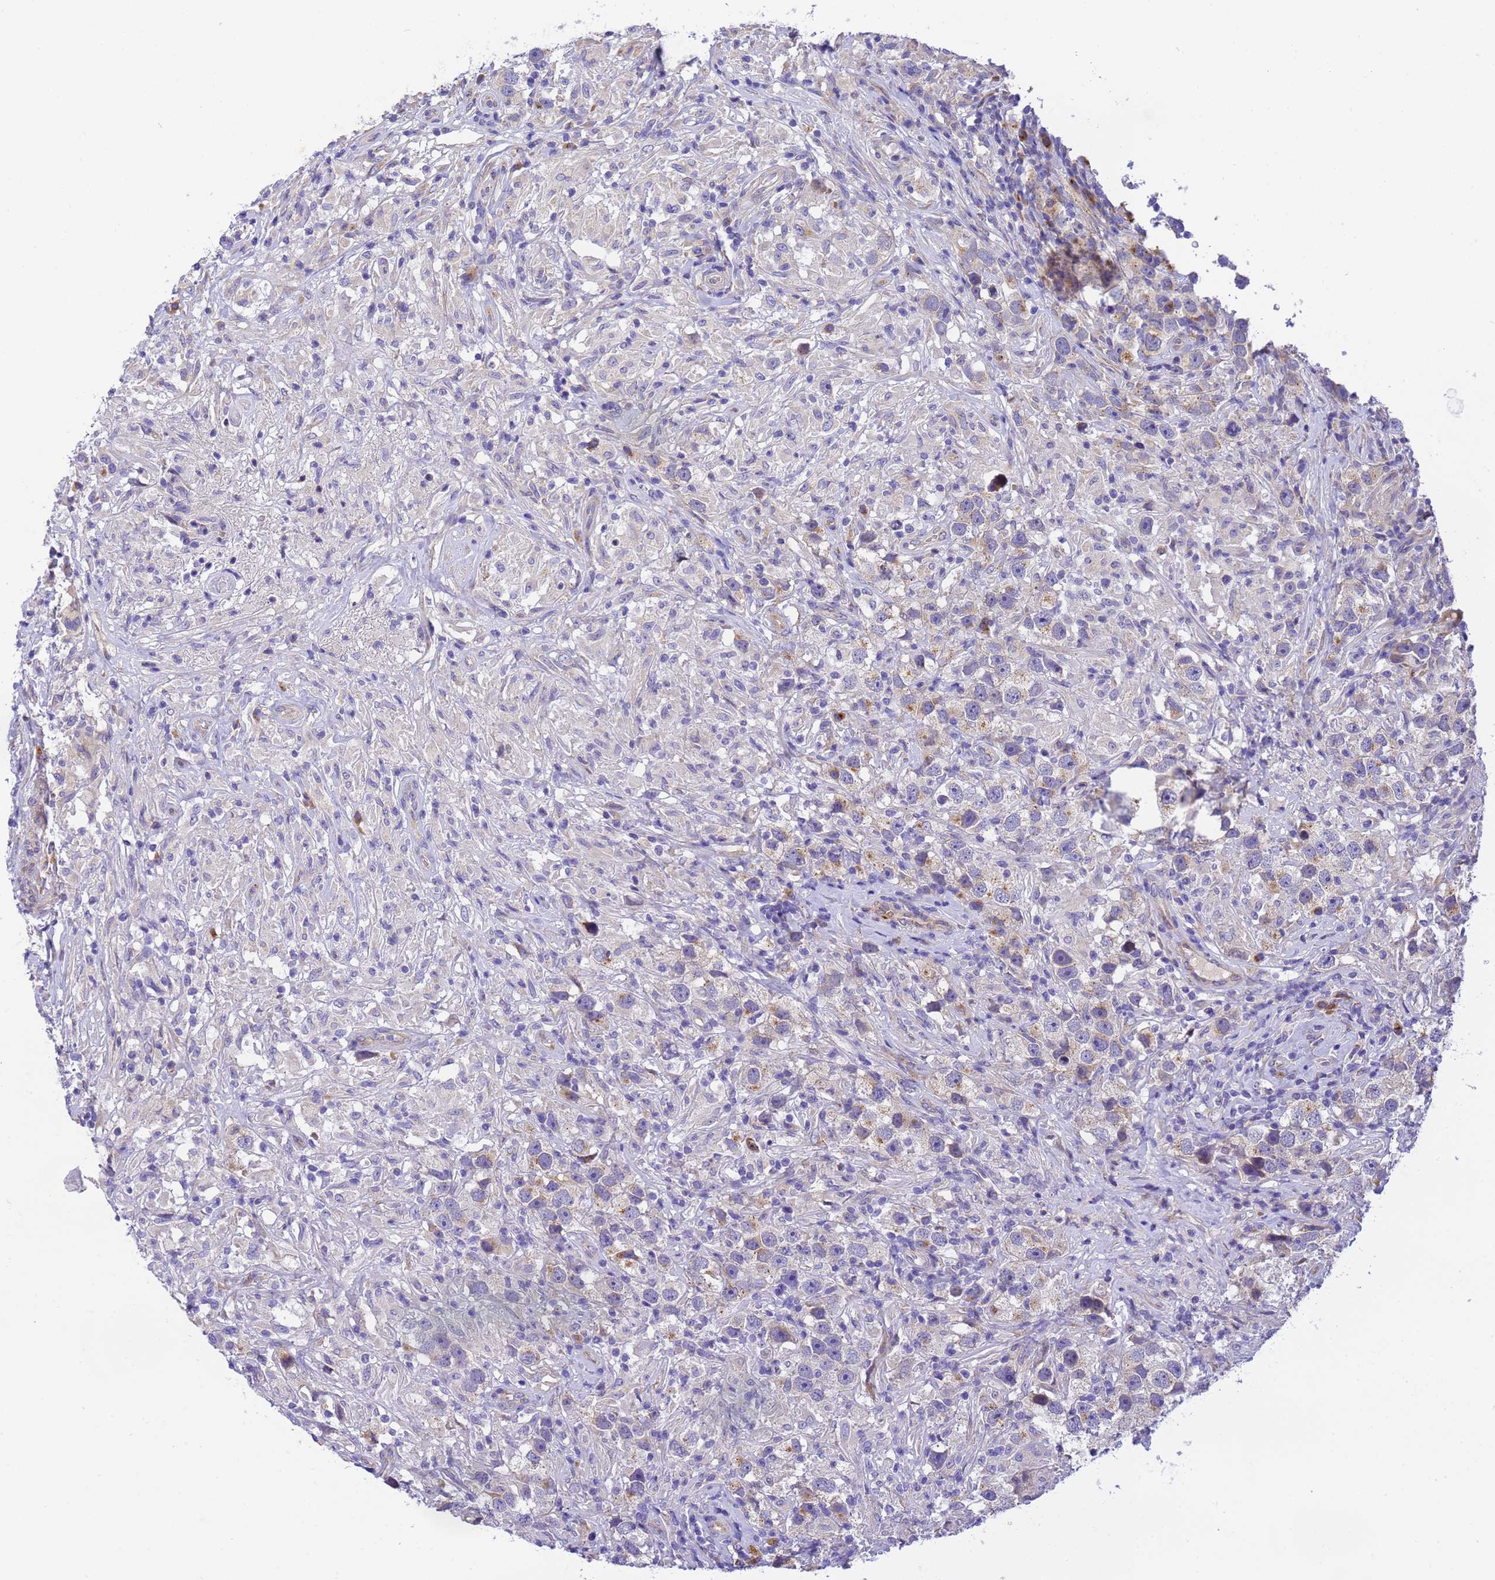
{"staining": {"intensity": "weak", "quantity": "<25%", "location": "cytoplasmic/membranous"}, "tissue": "testis cancer", "cell_type": "Tumor cells", "image_type": "cancer", "snomed": [{"axis": "morphology", "description": "Seminoma, NOS"}, {"axis": "topography", "description": "Testis"}], "caption": "This is a image of immunohistochemistry staining of testis cancer (seminoma), which shows no staining in tumor cells.", "gene": "RHBDD3", "patient": {"sex": "male", "age": 49}}